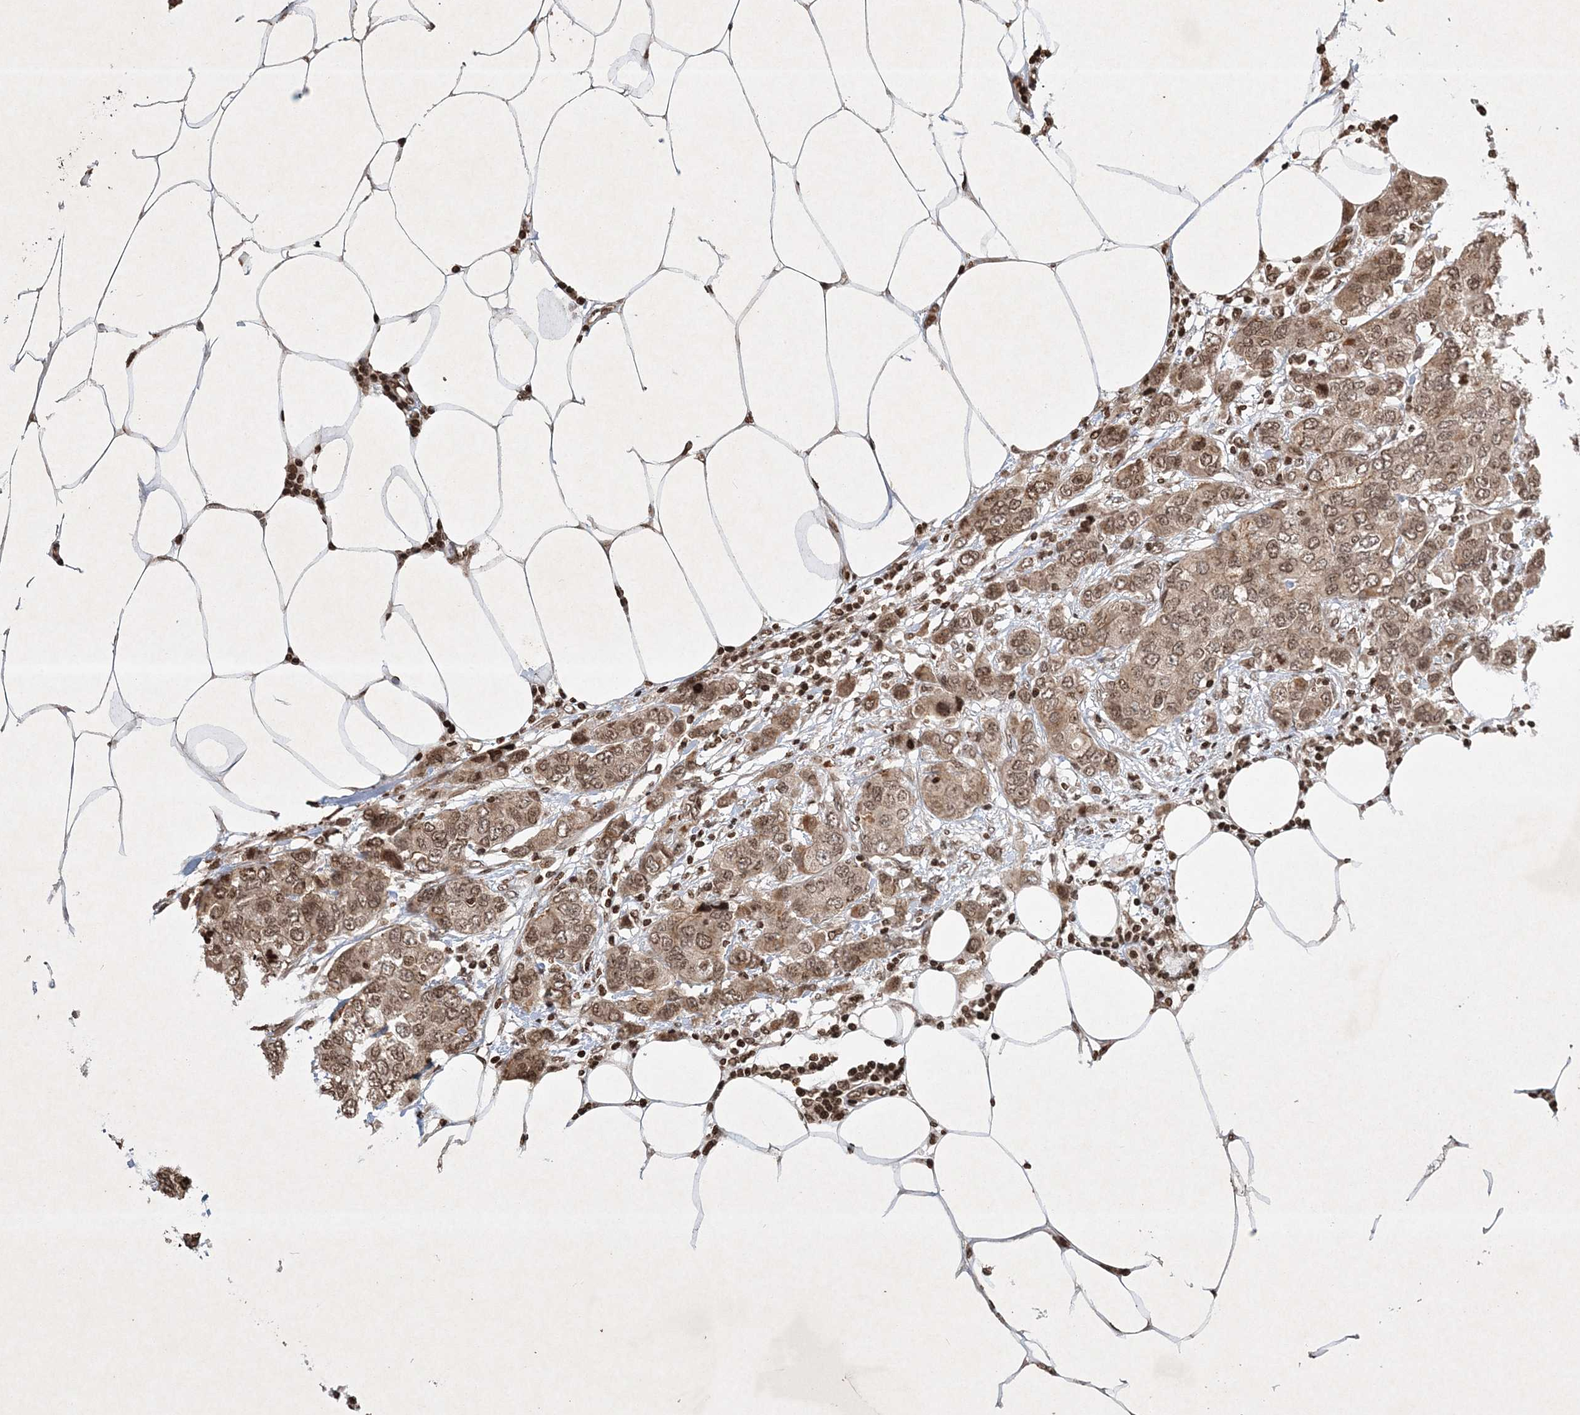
{"staining": {"intensity": "moderate", "quantity": ">75%", "location": "cytoplasmic/membranous,nuclear"}, "tissue": "breast cancer", "cell_type": "Tumor cells", "image_type": "cancer", "snomed": [{"axis": "morphology", "description": "Duct carcinoma"}, {"axis": "topography", "description": "Breast"}], "caption": "Immunohistochemistry (IHC) (DAB (3,3'-diaminobenzidine)) staining of intraductal carcinoma (breast) reveals moderate cytoplasmic/membranous and nuclear protein expression in about >75% of tumor cells. (DAB IHC, brown staining for protein, blue staining for nuclei).", "gene": "NEDD9", "patient": {"sex": "female", "age": 50}}